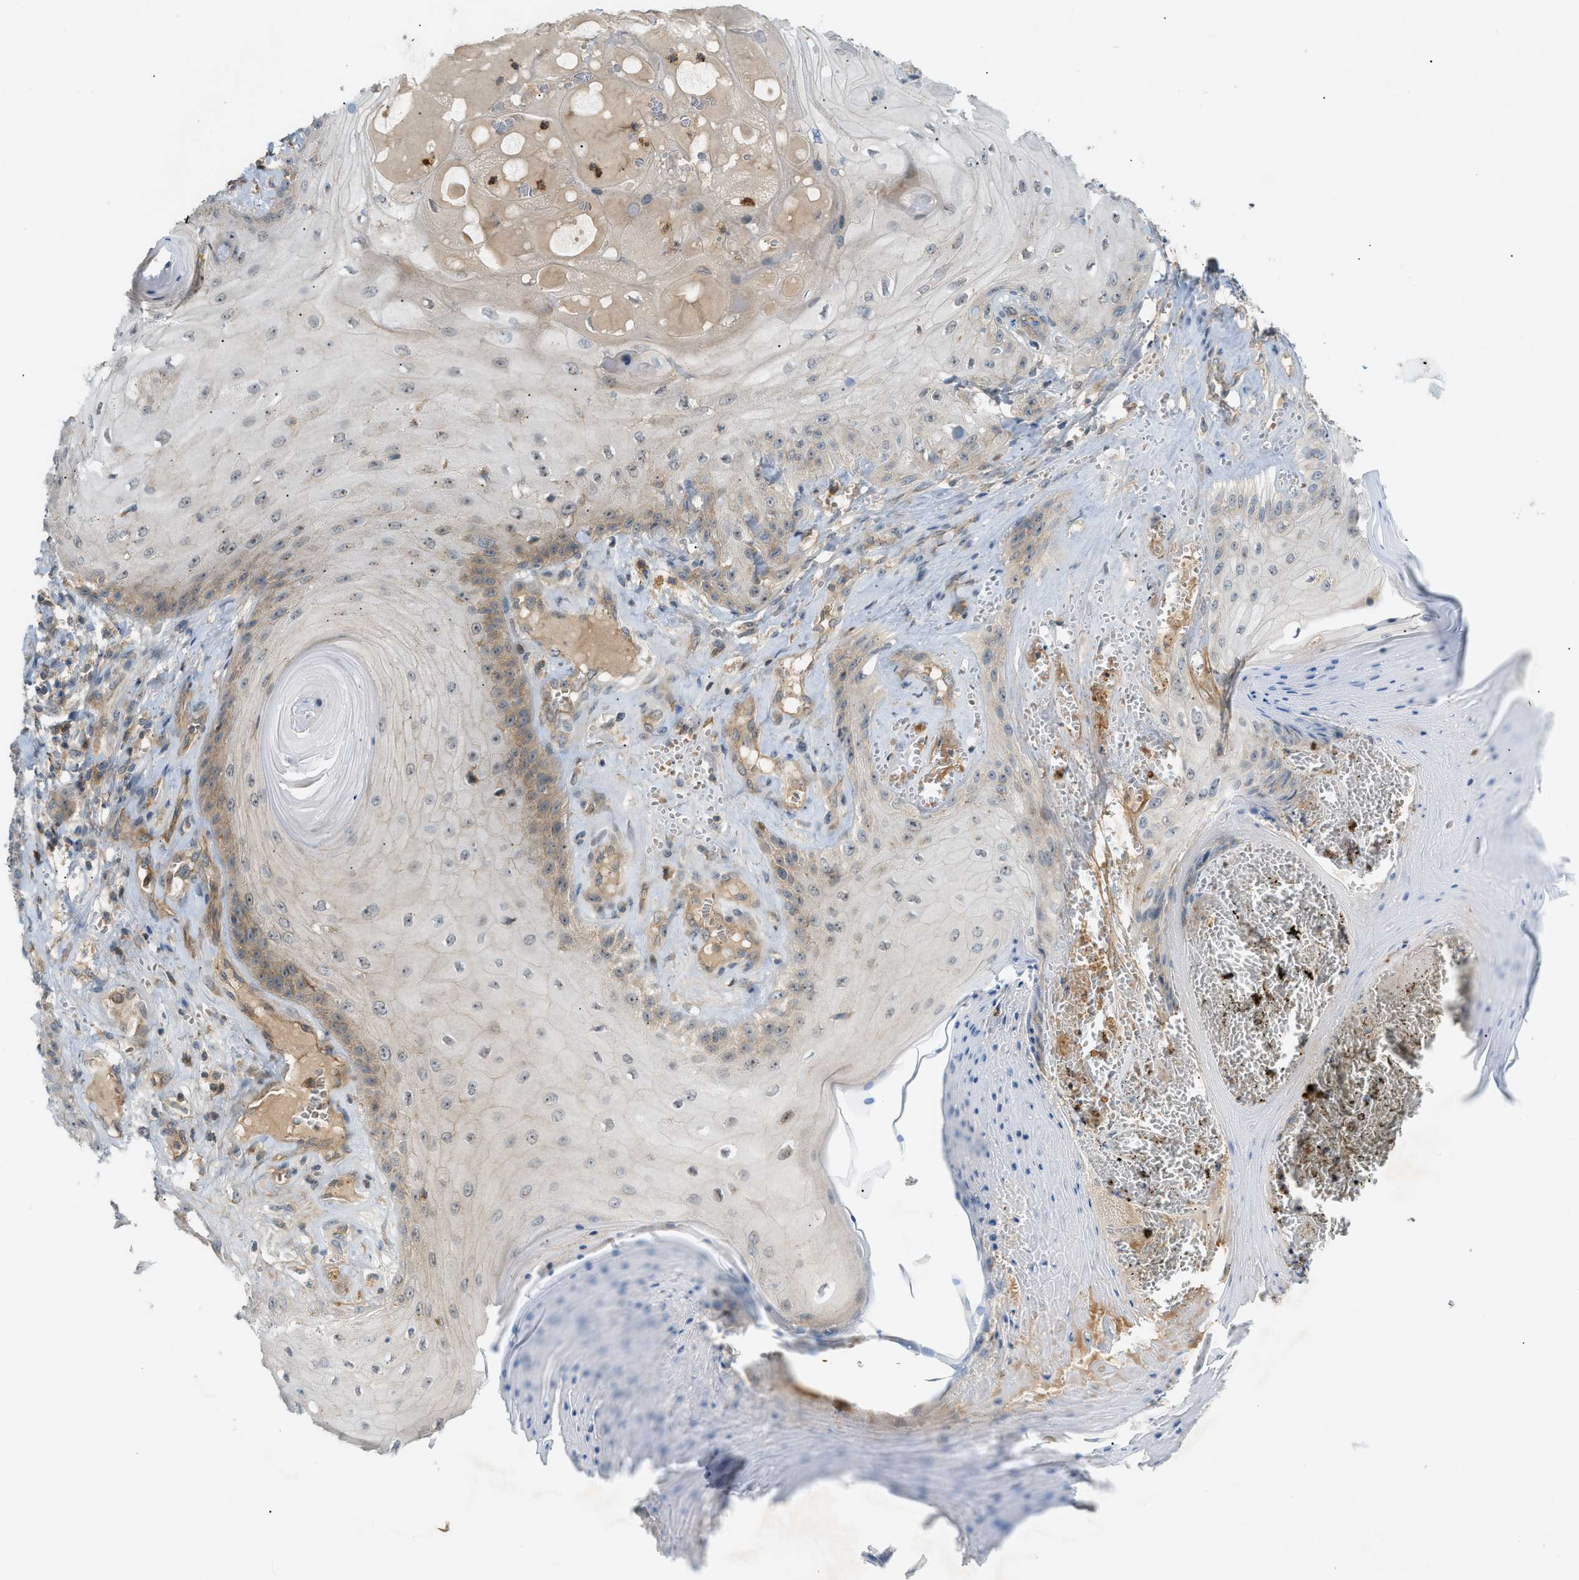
{"staining": {"intensity": "weak", "quantity": "<25%", "location": "cytoplasmic/membranous"}, "tissue": "skin cancer", "cell_type": "Tumor cells", "image_type": "cancer", "snomed": [{"axis": "morphology", "description": "Squamous cell carcinoma, NOS"}, {"axis": "topography", "description": "Skin"}], "caption": "Immunohistochemical staining of human skin cancer shows no significant staining in tumor cells.", "gene": "GRK6", "patient": {"sex": "male", "age": 74}}